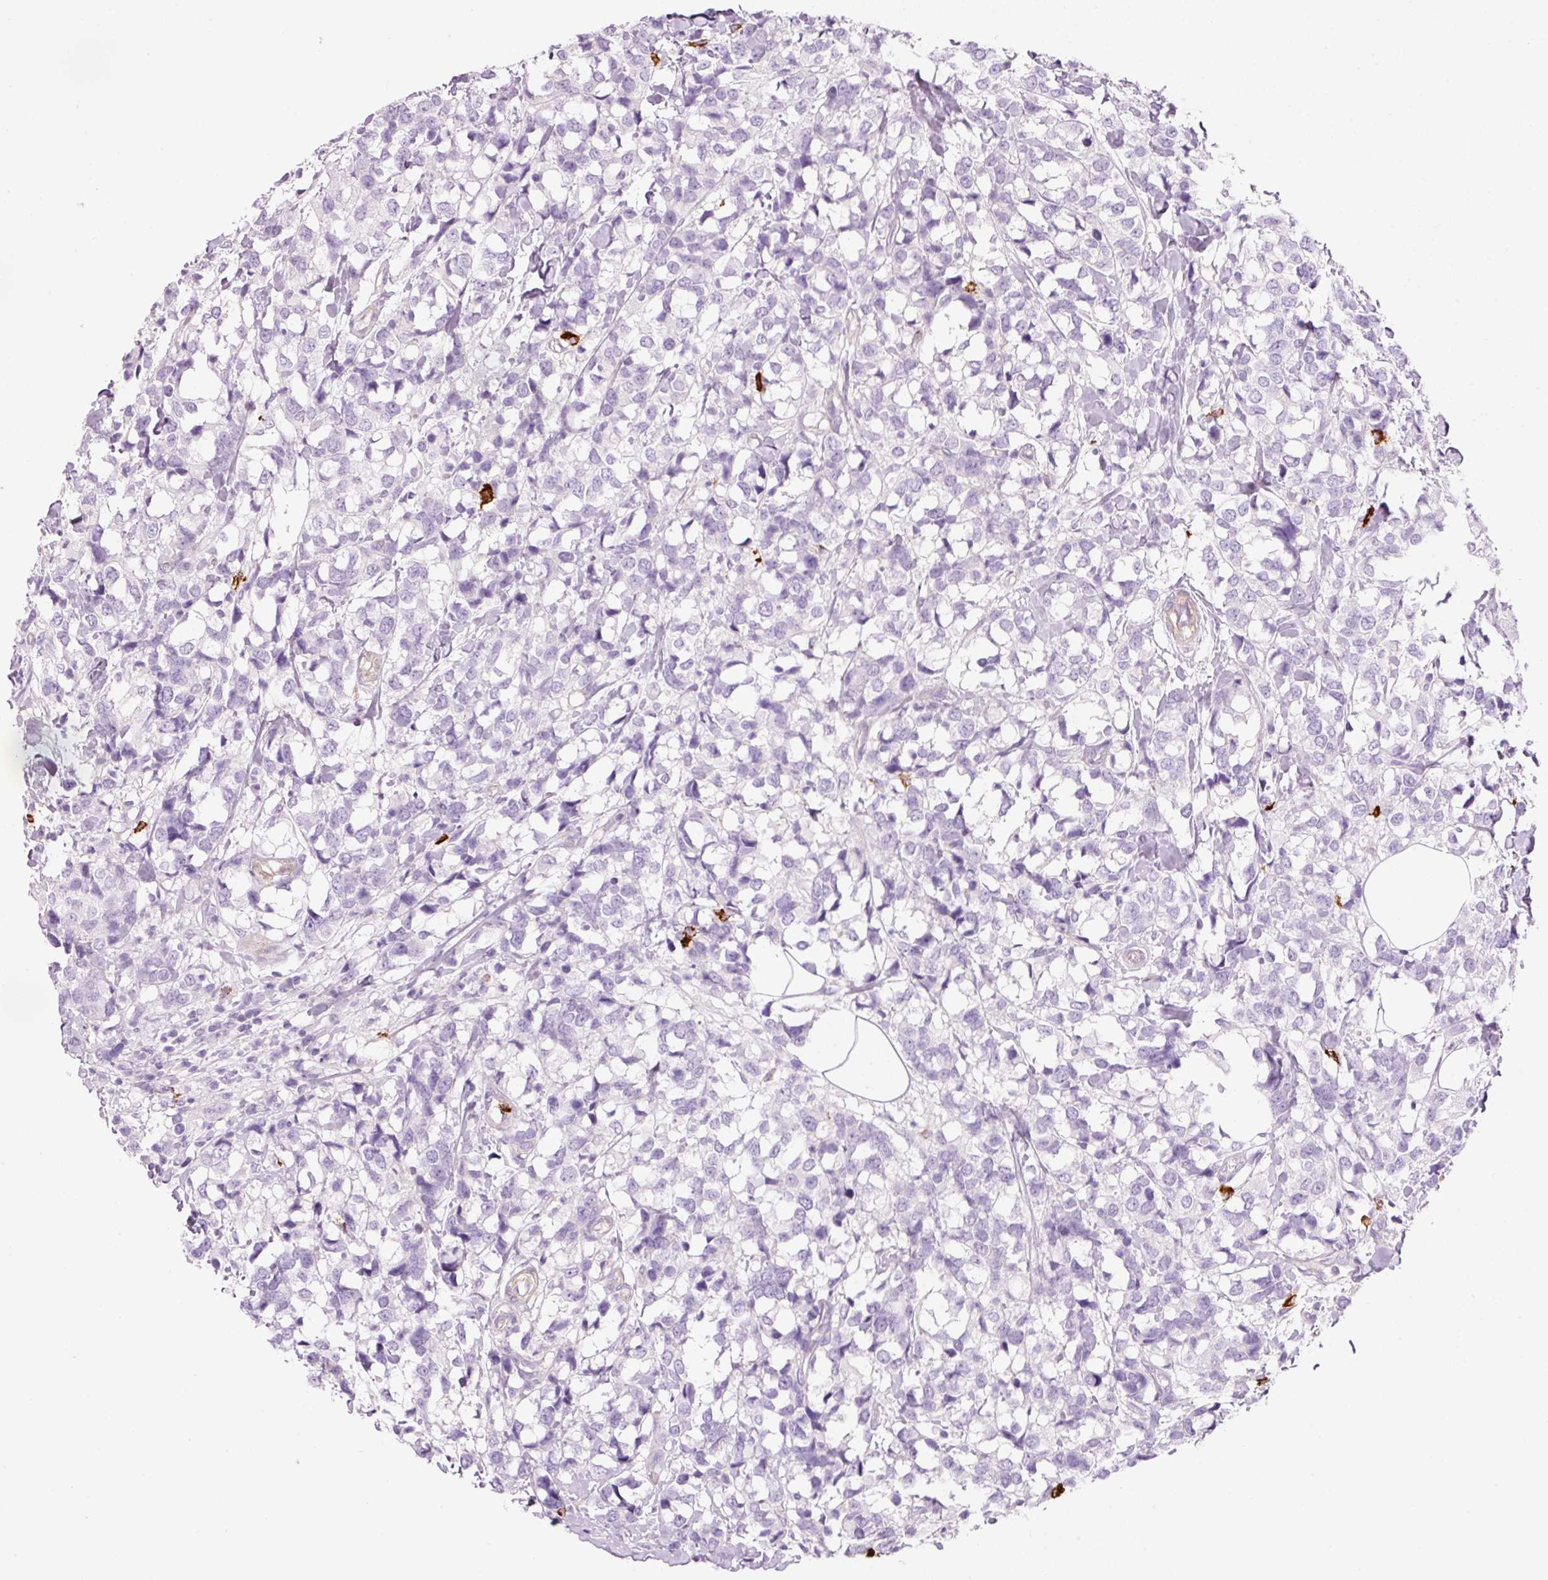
{"staining": {"intensity": "negative", "quantity": "none", "location": "none"}, "tissue": "breast cancer", "cell_type": "Tumor cells", "image_type": "cancer", "snomed": [{"axis": "morphology", "description": "Lobular carcinoma"}, {"axis": "topography", "description": "Breast"}], "caption": "An image of lobular carcinoma (breast) stained for a protein exhibits no brown staining in tumor cells. Nuclei are stained in blue.", "gene": "MAP3K3", "patient": {"sex": "female", "age": 59}}